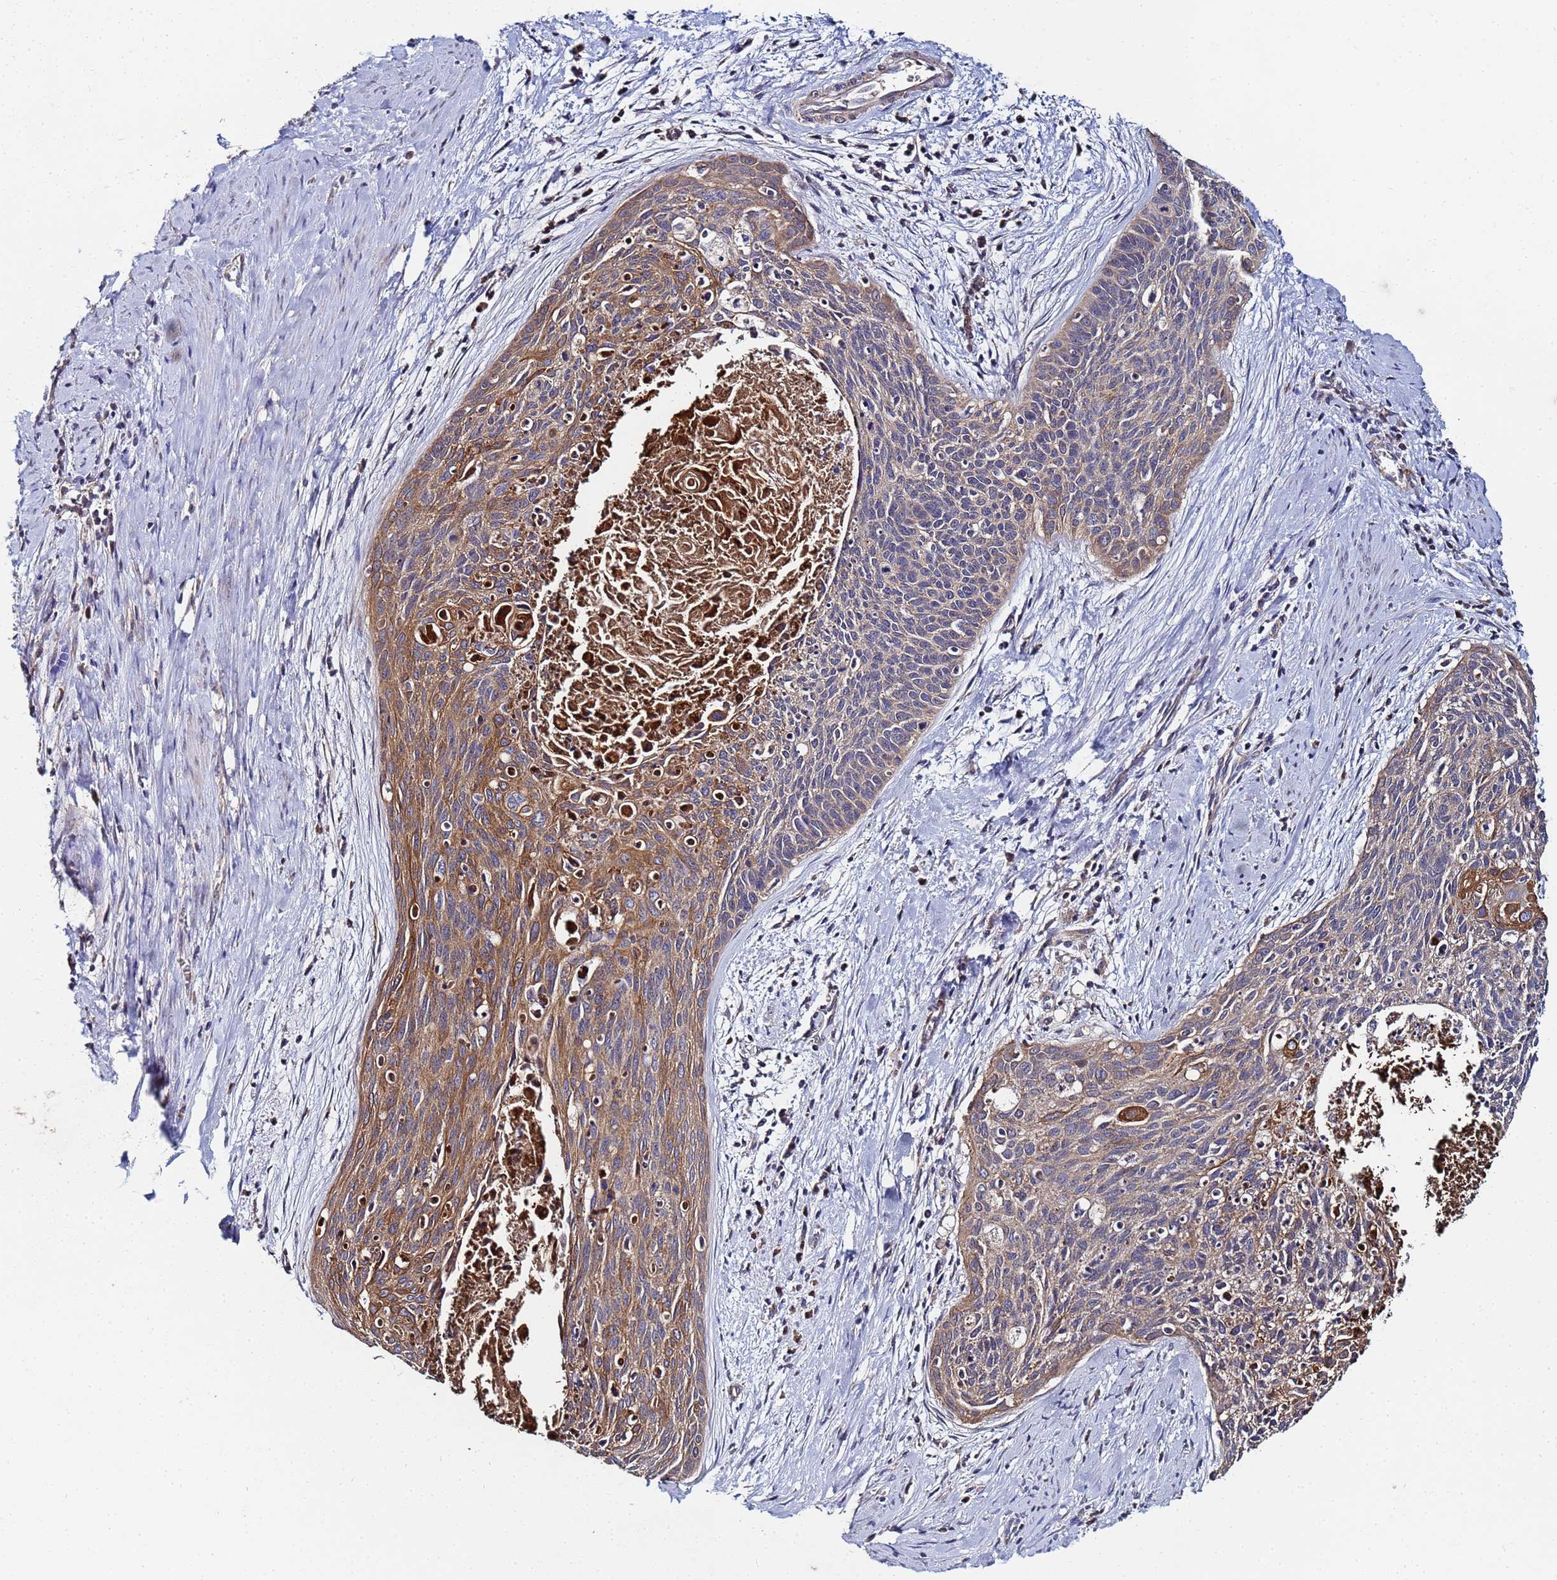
{"staining": {"intensity": "moderate", "quantity": "25%-75%", "location": "cytoplasmic/membranous"}, "tissue": "cervical cancer", "cell_type": "Tumor cells", "image_type": "cancer", "snomed": [{"axis": "morphology", "description": "Squamous cell carcinoma, NOS"}, {"axis": "topography", "description": "Cervix"}], "caption": "This histopathology image demonstrates immunohistochemistry (IHC) staining of human squamous cell carcinoma (cervical), with medium moderate cytoplasmic/membranous staining in approximately 25%-75% of tumor cells.", "gene": "C5orf34", "patient": {"sex": "female", "age": 55}}